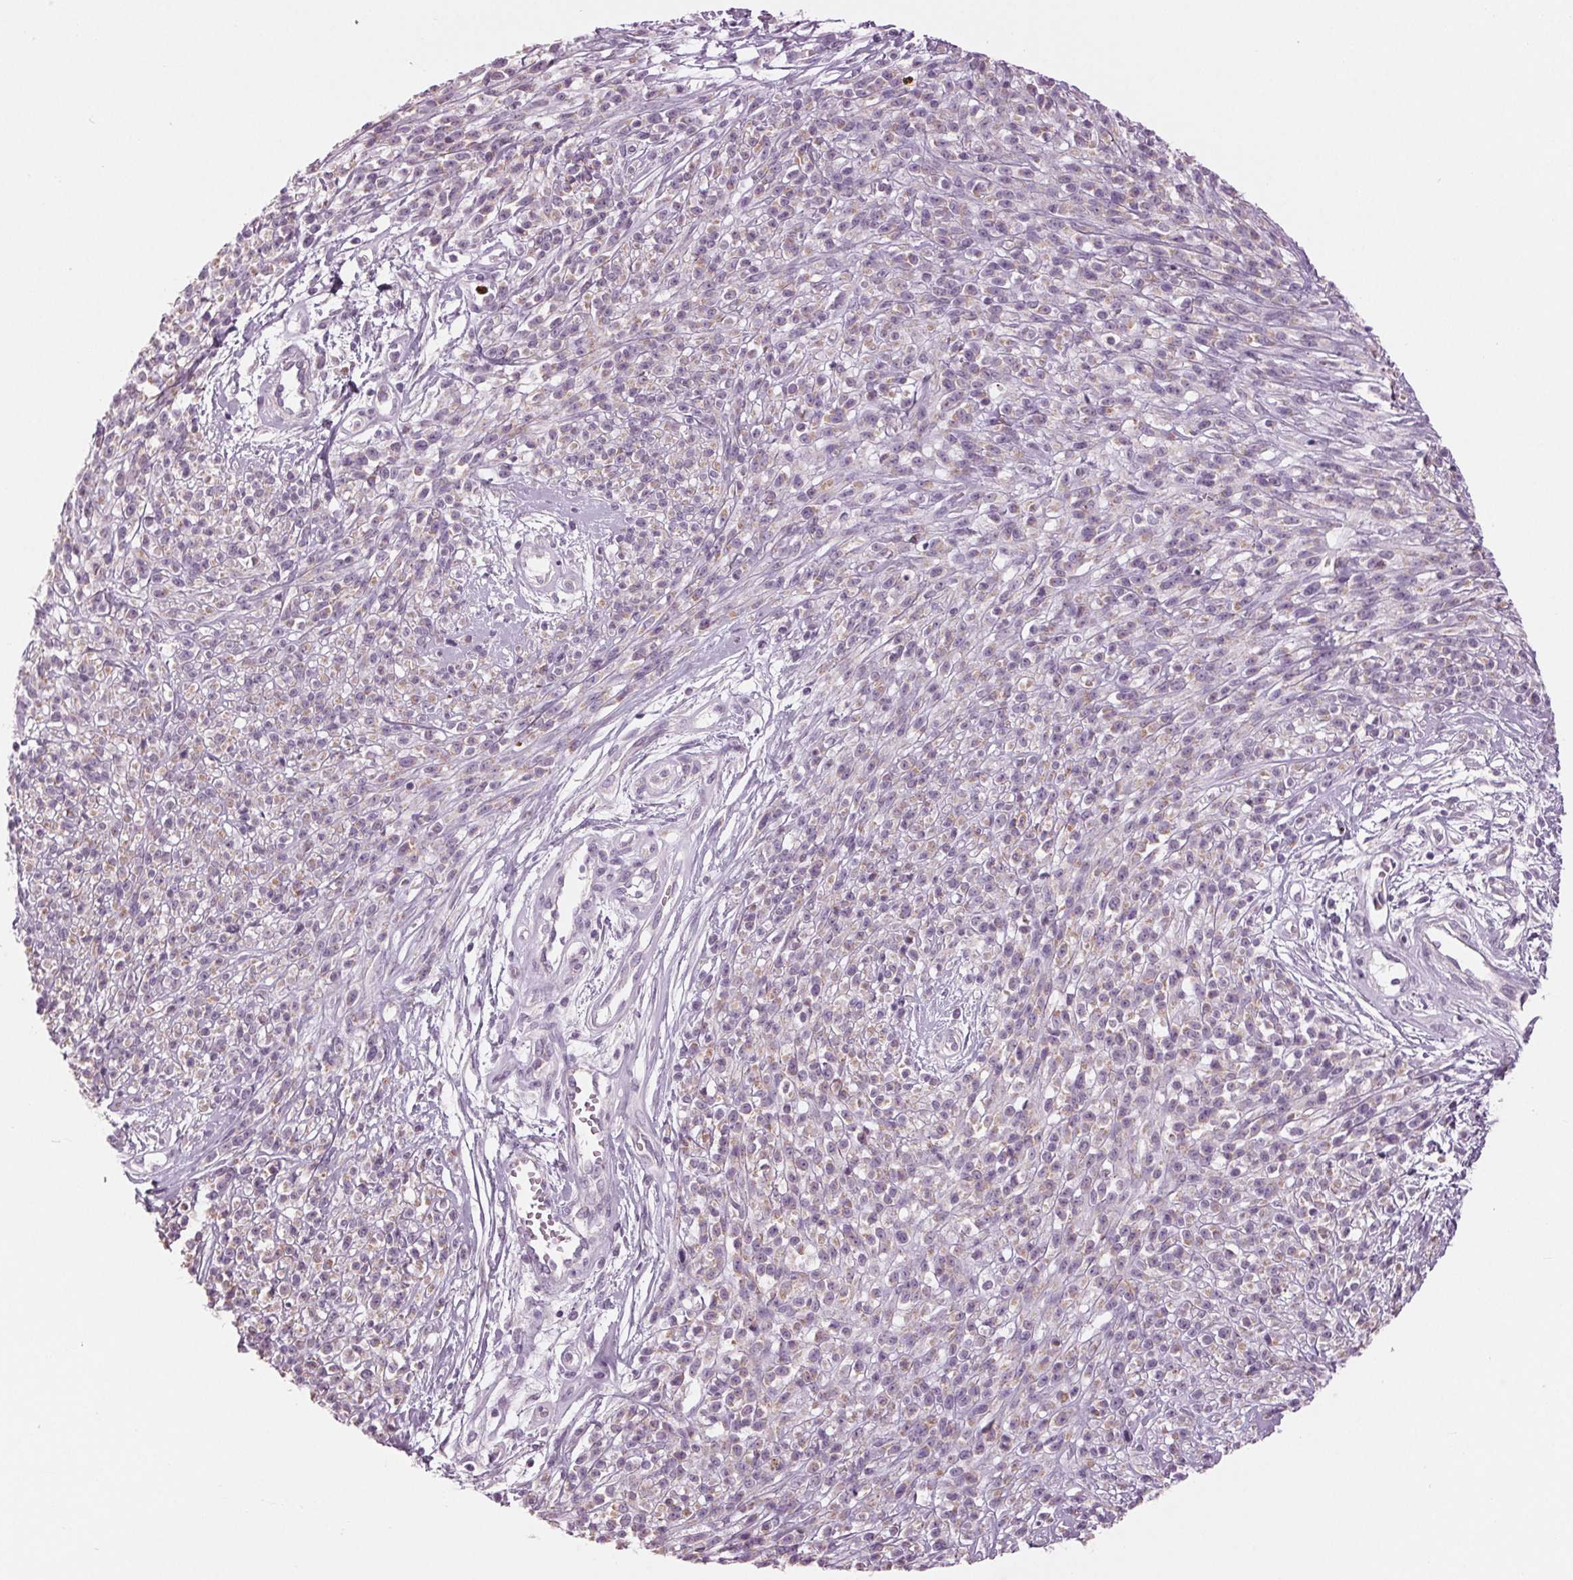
{"staining": {"intensity": "negative", "quantity": "none", "location": "none"}, "tissue": "melanoma", "cell_type": "Tumor cells", "image_type": "cancer", "snomed": [{"axis": "morphology", "description": "Malignant melanoma, NOS"}, {"axis": "topography", "description": "Skin"}, {"axis": "topography", "description": "Skin of trunk"}], "caption": "This is an immunohistochemistry histopathology image of human malignant melanoma. There is no positivity in tumor cells.", "gene": "SAMD4A", "patient": {"sex": "male", "age": 74}}